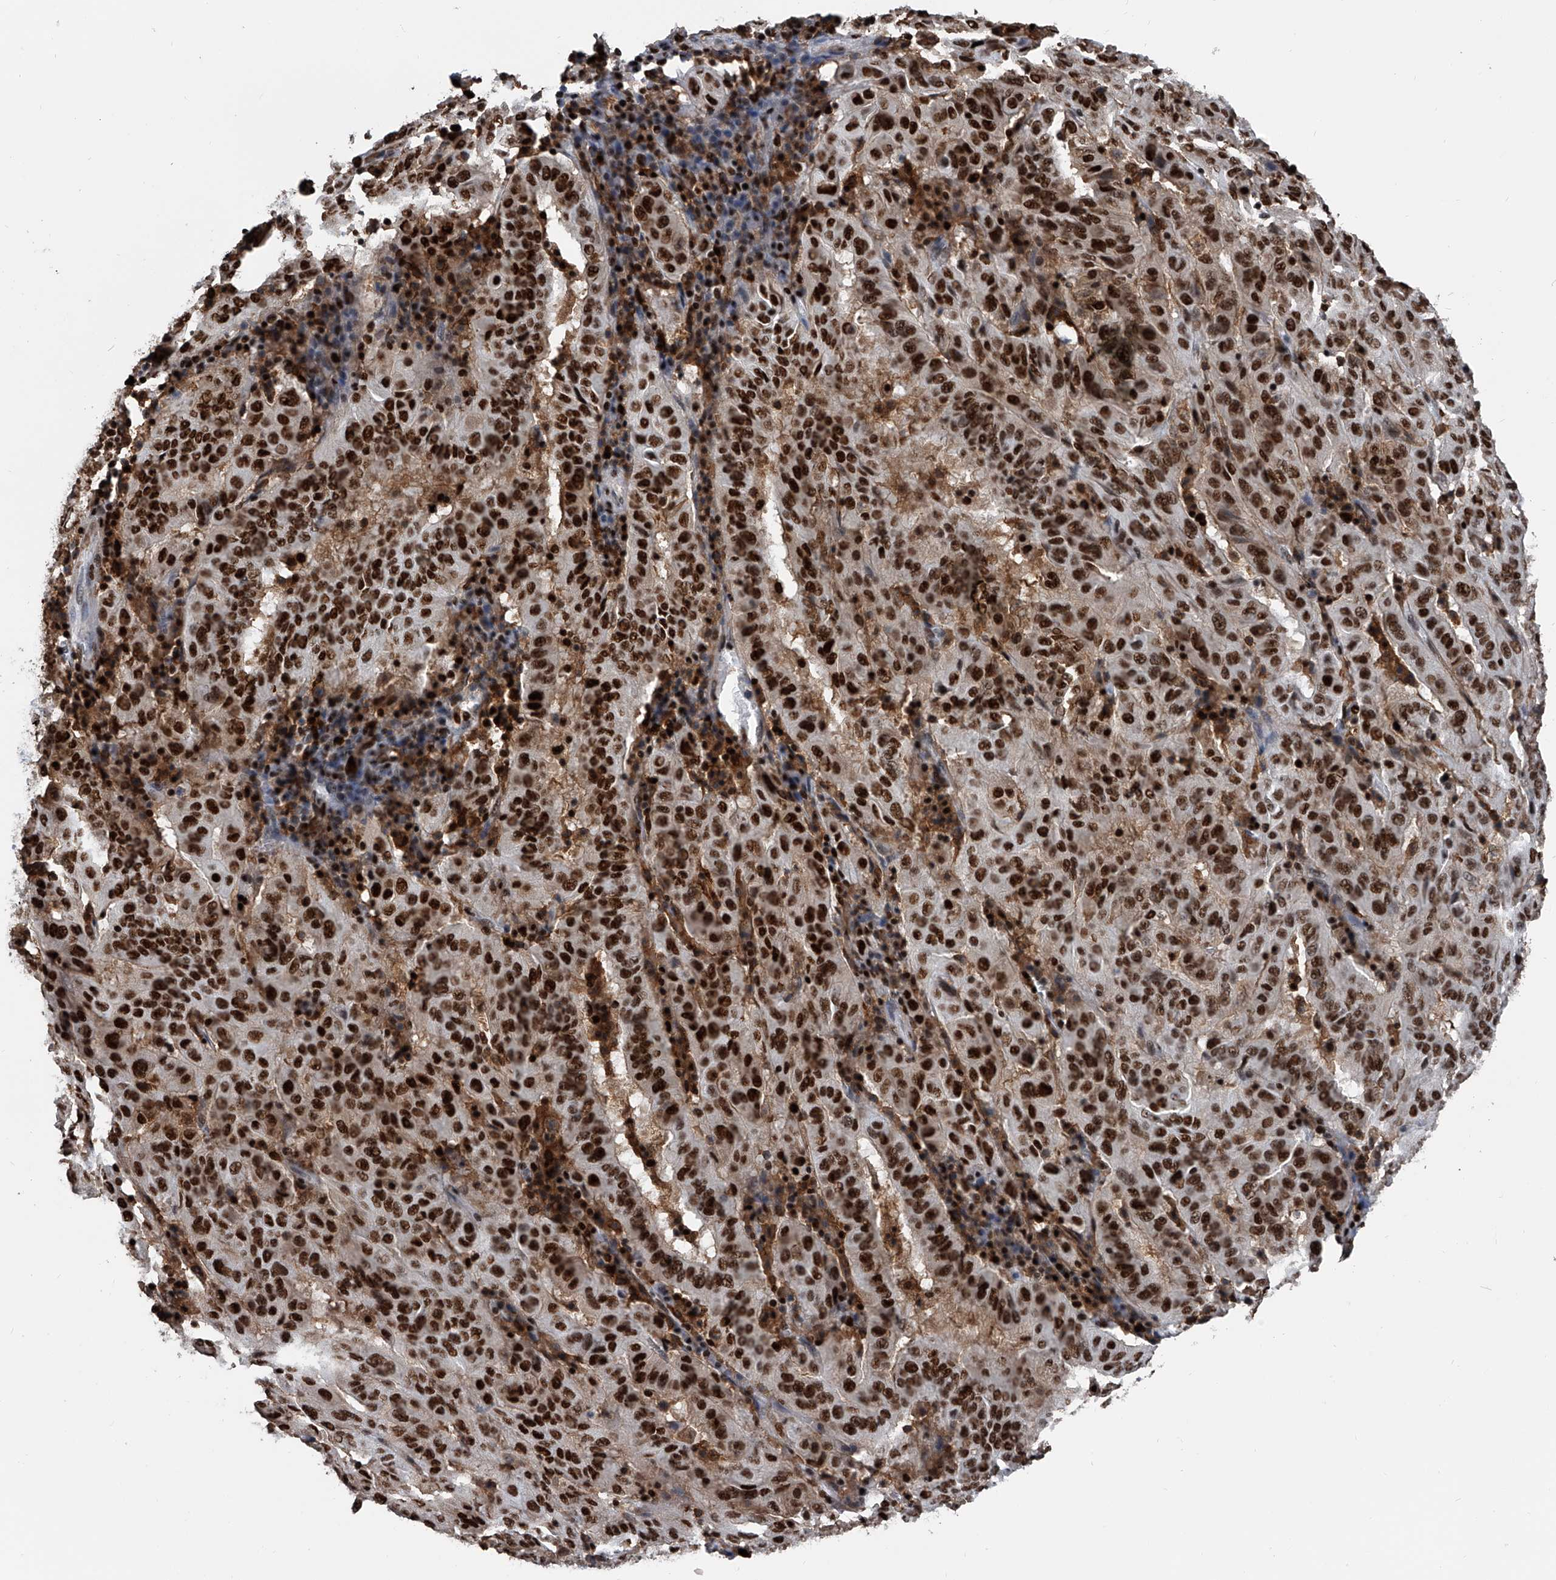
{"staining": {"intensity": "strong", "quantity": ">75%", "location": "nuclear"}, "tissue": "pancreatic cancer", "cell_type": "Tumor cells", "image_type": "cancer", "snomed": [{"axis": "morphology", "description": "Adenocarcinoma, NOS"}, {"axis": "topography", "description": "Pancreas"}], "caption": "Pancreatic adenocarcinoma stained with DAB (3,3'-diaminobenzidine) immunohistochemistry (IHC) shows high levels of strong nuclear positivity in approximately >75% of tumor cells.", "gene": "FKBP5", "patient": {"sex": "male", "age": 63}}